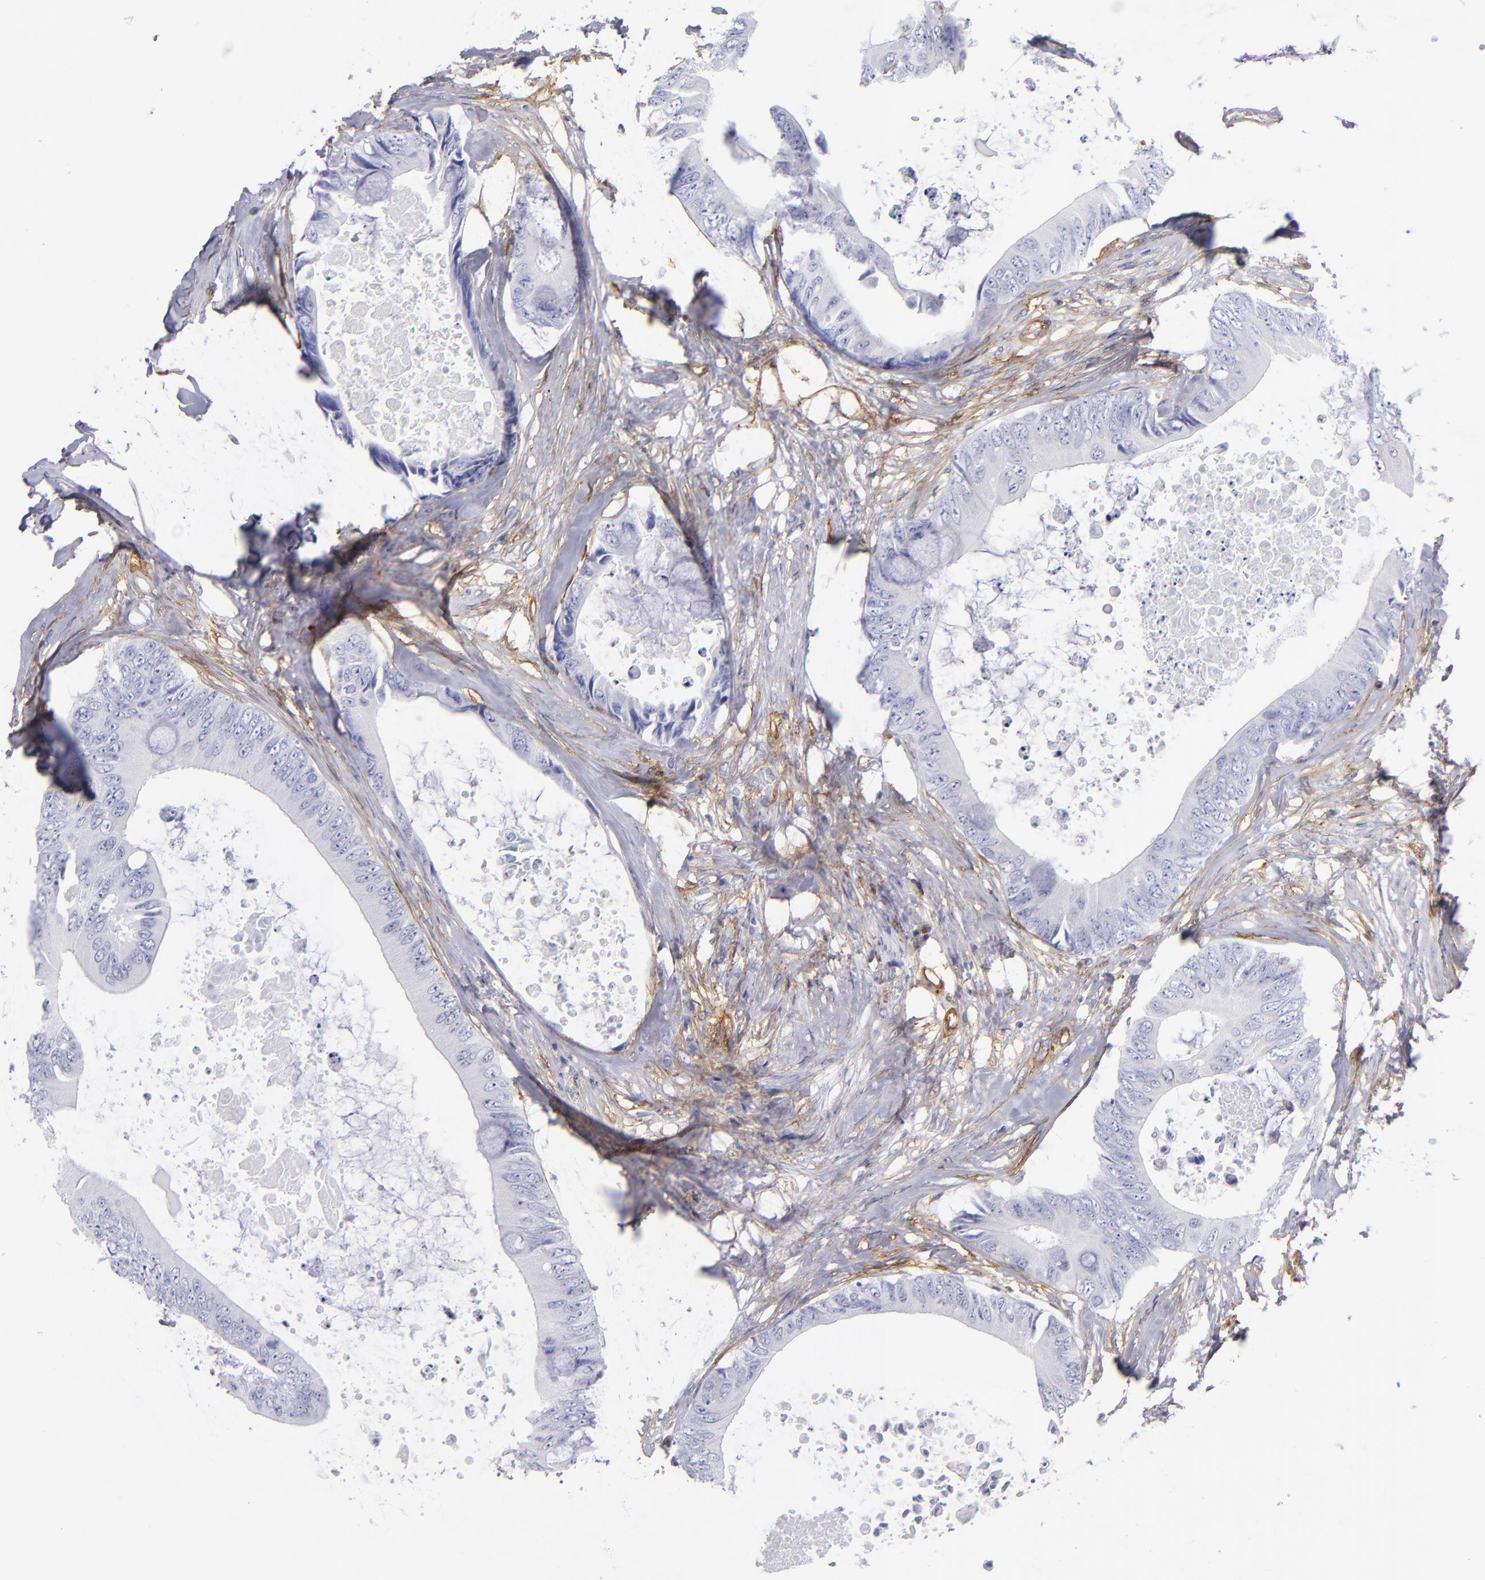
{"staining": {"intensity": "negative", "quantity": "none", "location": "none"}, "tissue": "colorectal cancer", "cell_type": "Tumor cells", "image_type": "cancer", "snomed": [{"axis": "morphology", "description": "Normal tissue, NOS"}, {"axis": "morphology", "description": "Adenocarcinoma, NOS"}, {"axis": "topography", "description": "Rectum"}, {"axis": "topography", "description": "Peripheral nerve tissue"}], "caption": "This image is of colorectal cancer stained with immunohistochemistry (IHC) to label a protein in brown with the nuclei are counter-stained blue. There is no expression in tumor cells. (IHC, brightfield microscopy, high magnification).", "gene": "ENTPD1", "patient": {"sex": "female", "age": 77}}